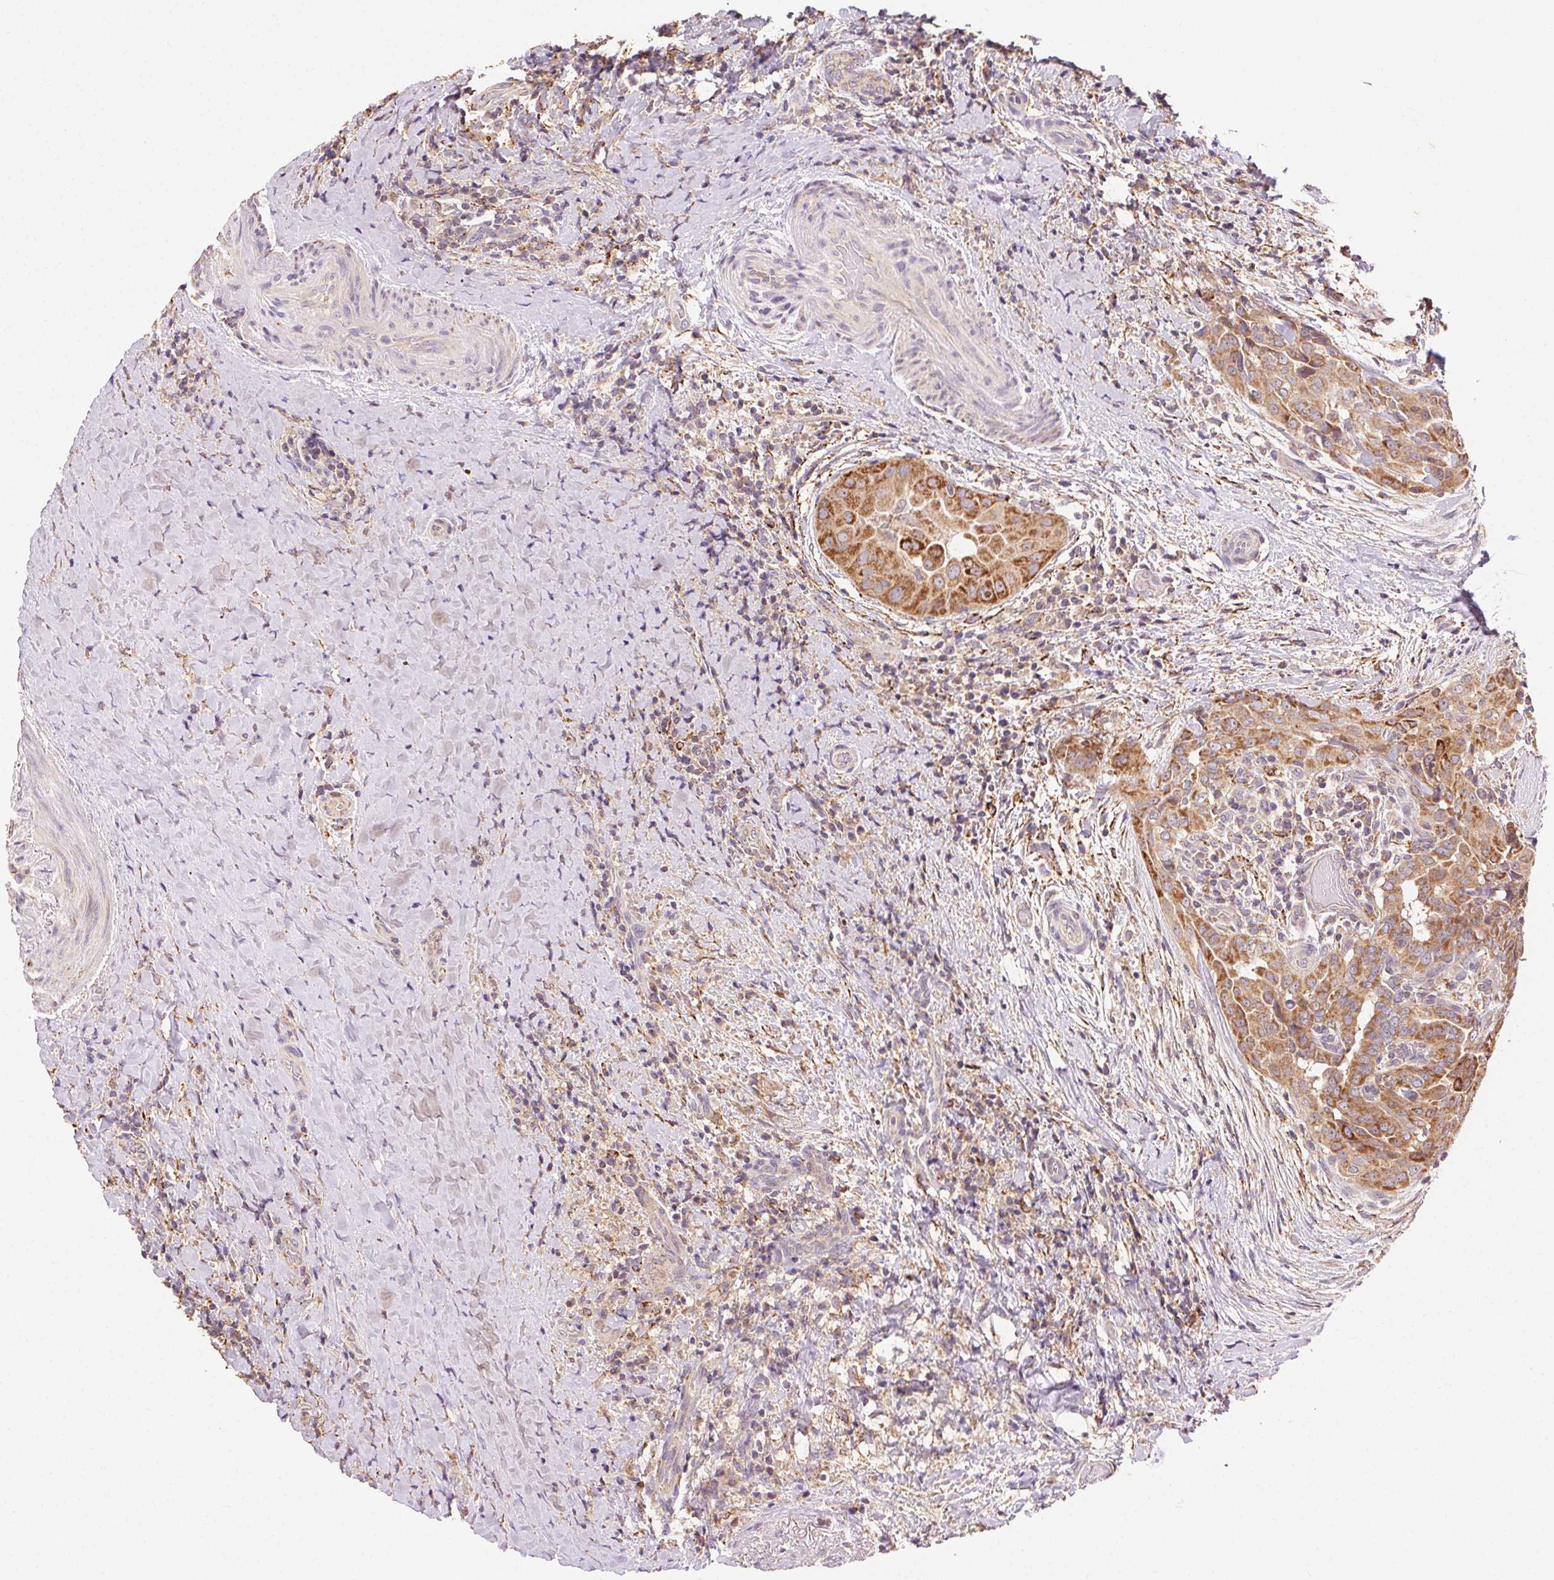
{"staining": {"intensity": "moderate", "quantity": ">75%", "location": "cytoplasmic/membranous"}, "tissue": "thyroid cancer", "cell_type": "Tumor cells", "image_type": "cancer", "snomed": [{"axis": "morphology", "description": "Papillary adenocarcinoma, NOS"}, {"axis": "morphology", "description": "Papillary adenoma metastatic"}, {"axis": "topography", "description": "Thyroid gland"}], "caption": "A brown stain labels moderate cytoplasmic/membranous staining of a protein in human thyroid cancer tumor cells.", "gene": "FNBP1L", "patient": {"sex": "female", "age": 50}}